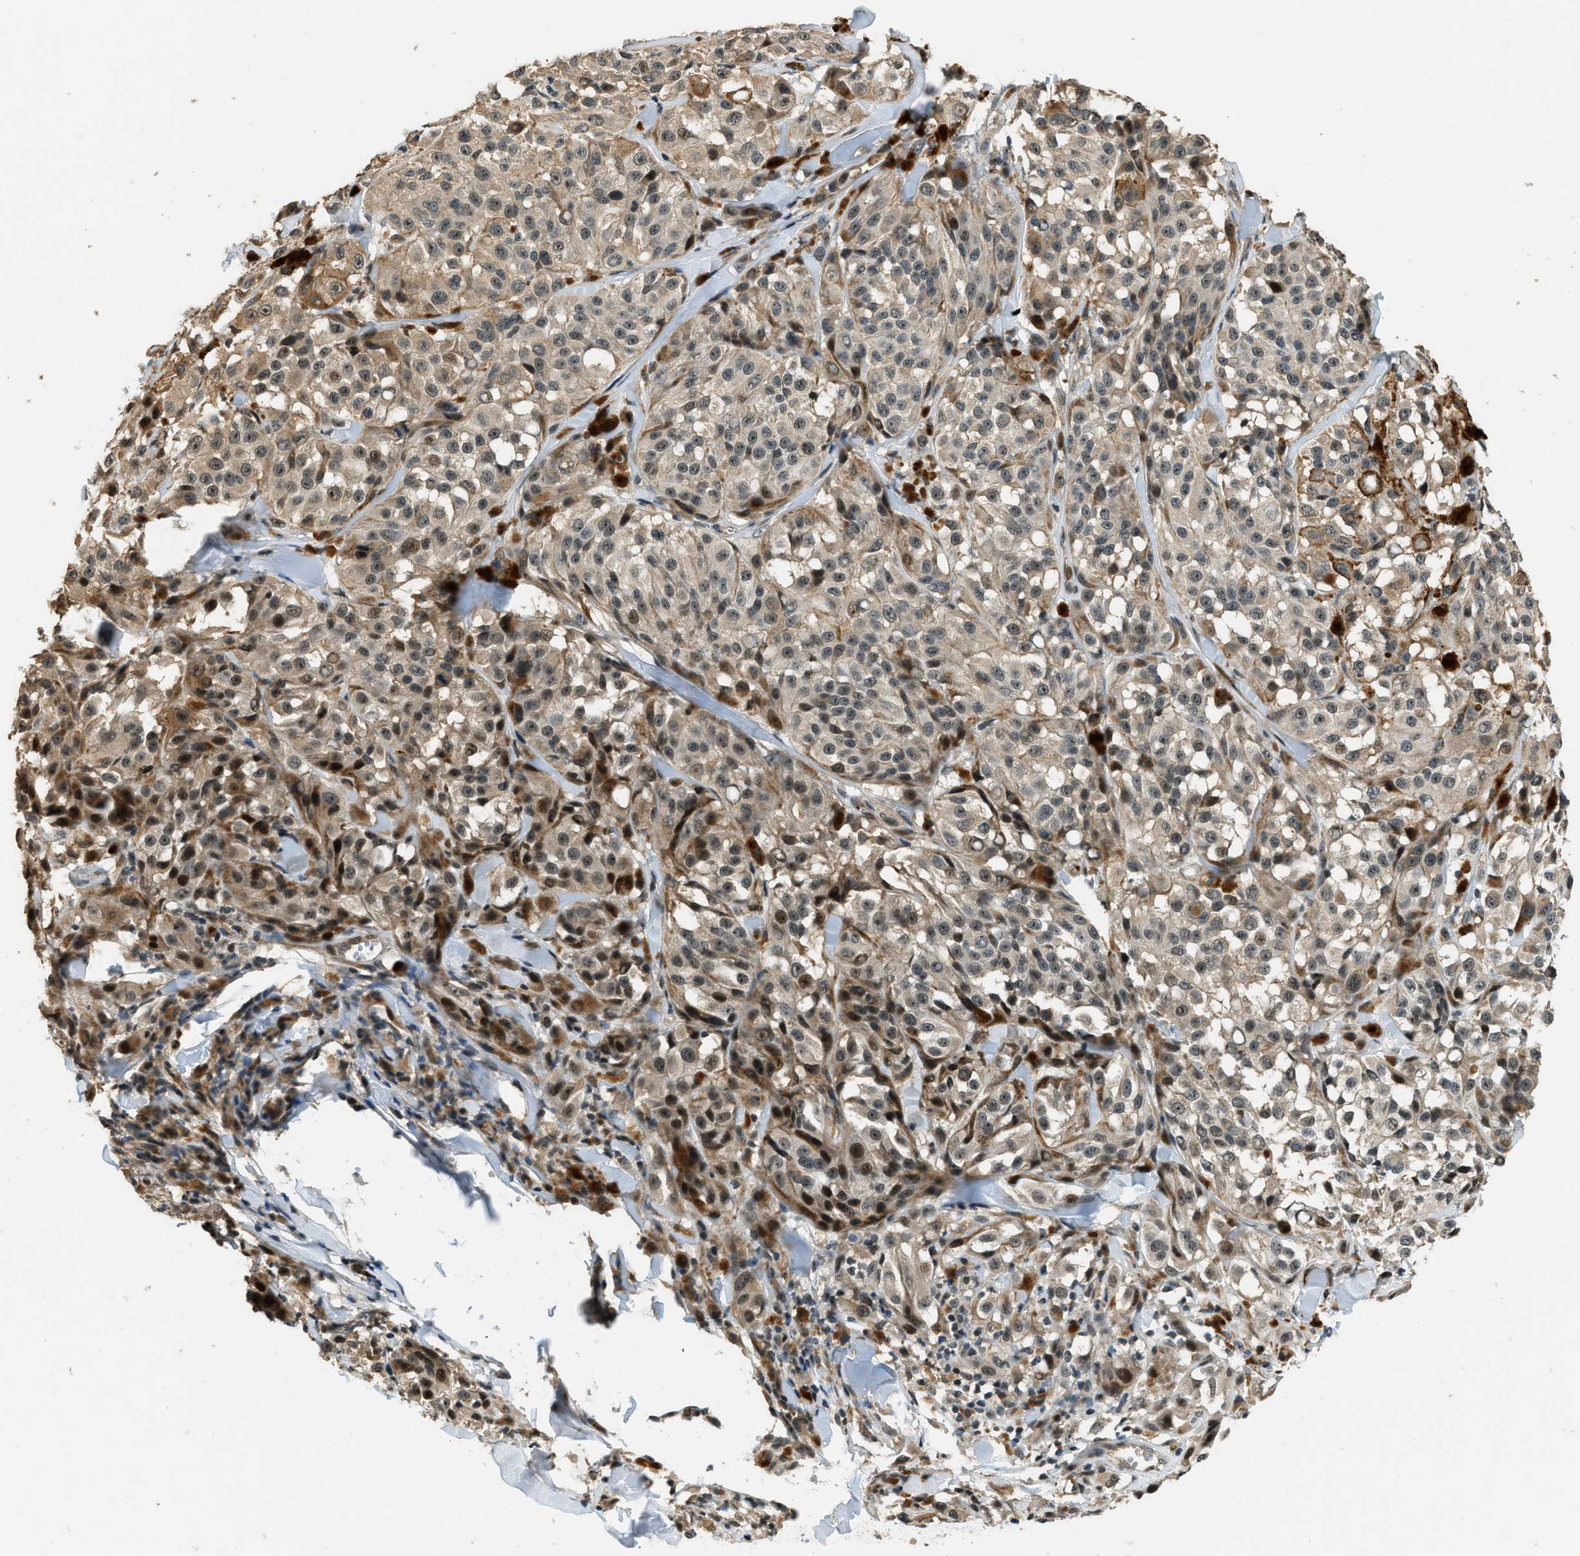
{"staining": {"intensity": "weak", "quantity": ">75%", "location": "cytoplasmic/membranous,nuclear"}, "tissue": "melanoma", "cell_type": "Tumor cells", "image_type": "cancer", "snomed": [{"axis": "morphology", "description": "Malignant melanoma, NOS"}, {"axis": "topography", "description": "Skin"}], "caption": "Immunohistochemical staining of human malignant melanoma exhibits low levels of weak cytoplasmic/membranous and nuclear staining in about >75% of tumor cells.", "gene": "MED21", "patient": {"sex": "male", "age": 84}}